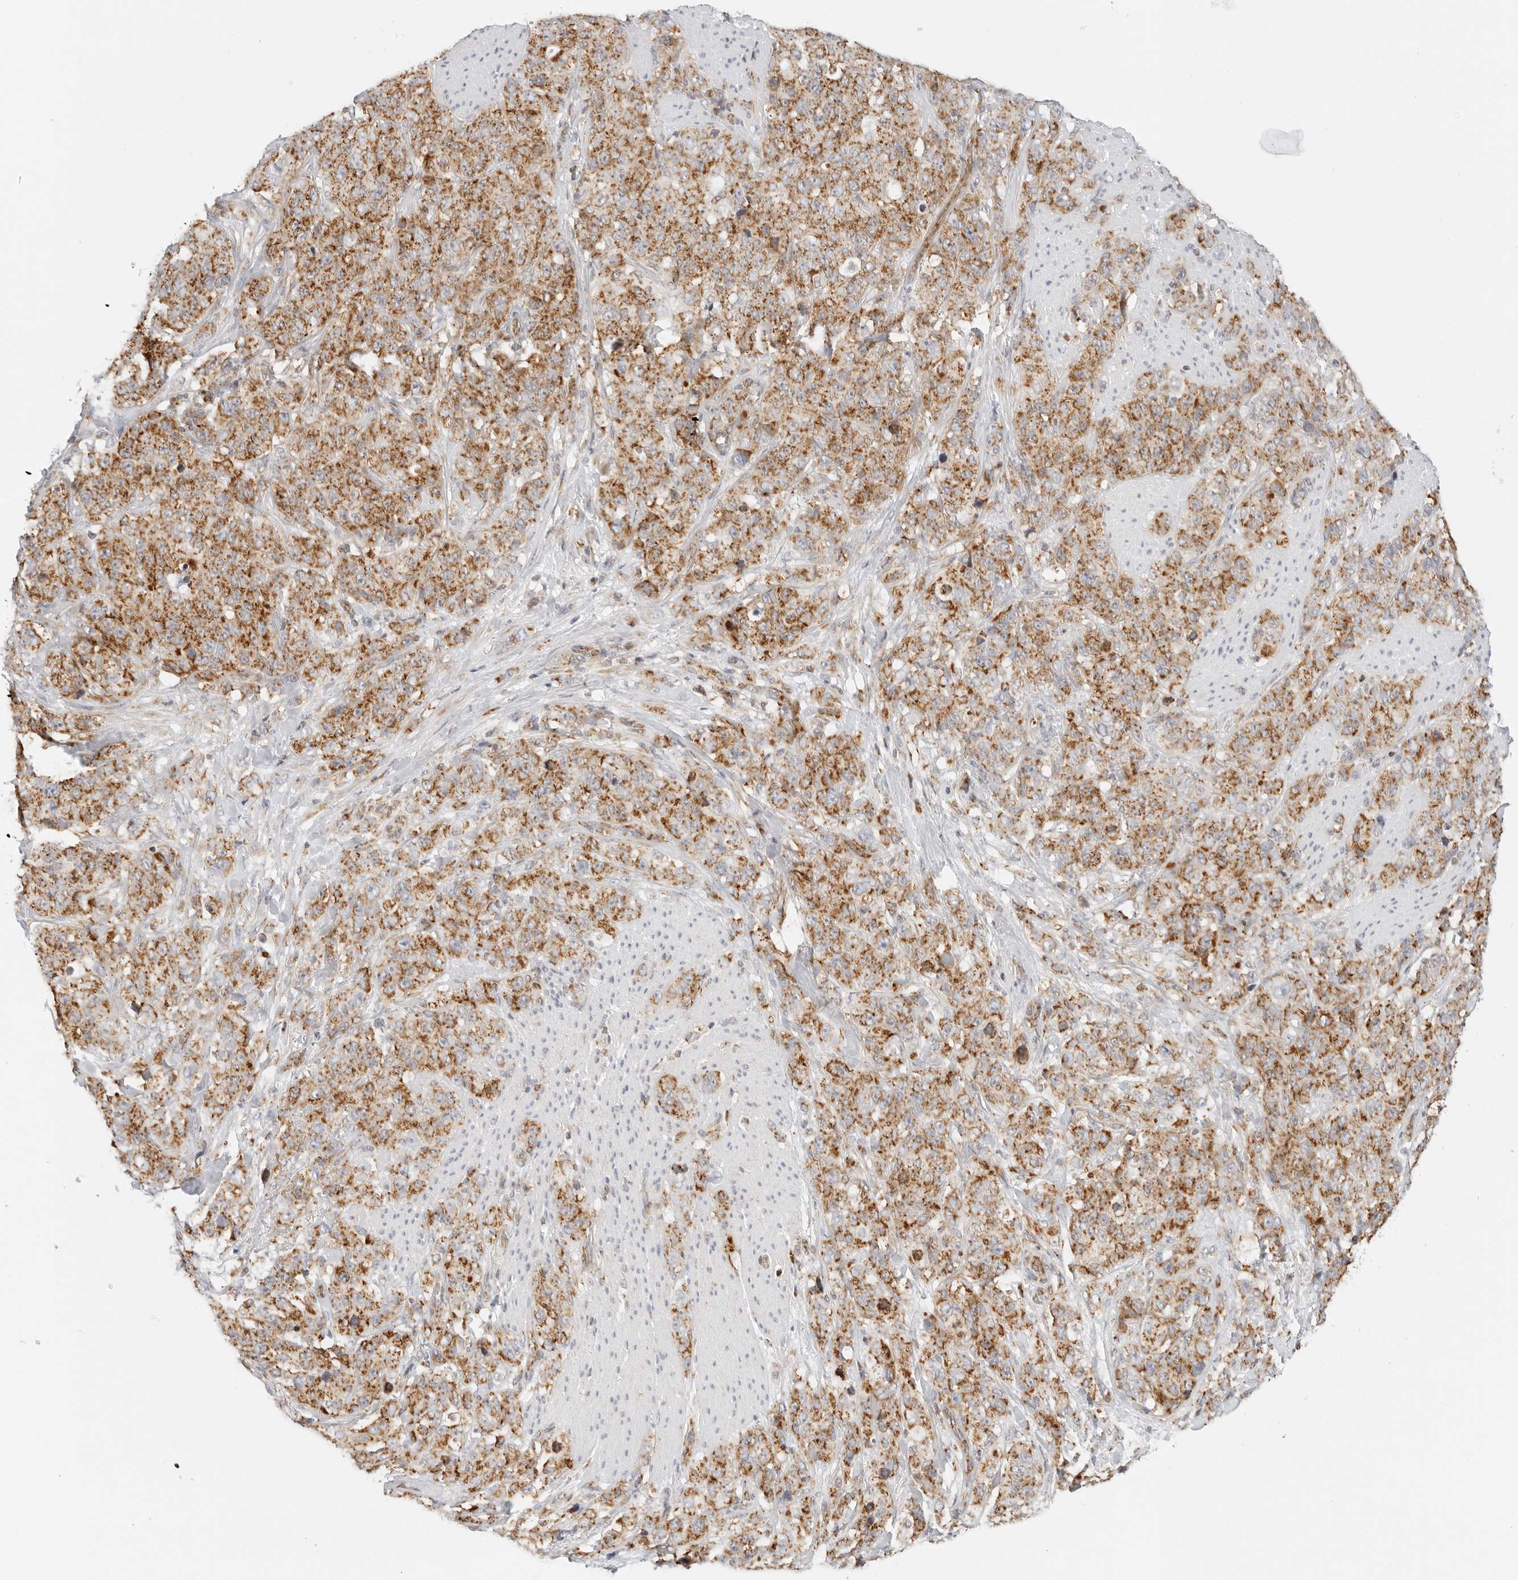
{"staining": {"intensity": "strong", "quantity": "25%-75%", "location": "cytoplasmic/membranous"}, "tissue": "stomach cancer", "cell_type": "Tumor cells", "image_type": "cancer", "snomed": [{"axis": "morphology", "description": "Adenocarcinoma, NOS"}, {"axis": "topography", "description": "Stomach"}], "caption": "Stomach cancer tissue displays strong cytoplasmic/membranous expression in about 25%-75% of tumor cells", "gene": "RC3H1", "patient": {"sex": "male", "age": 48}}